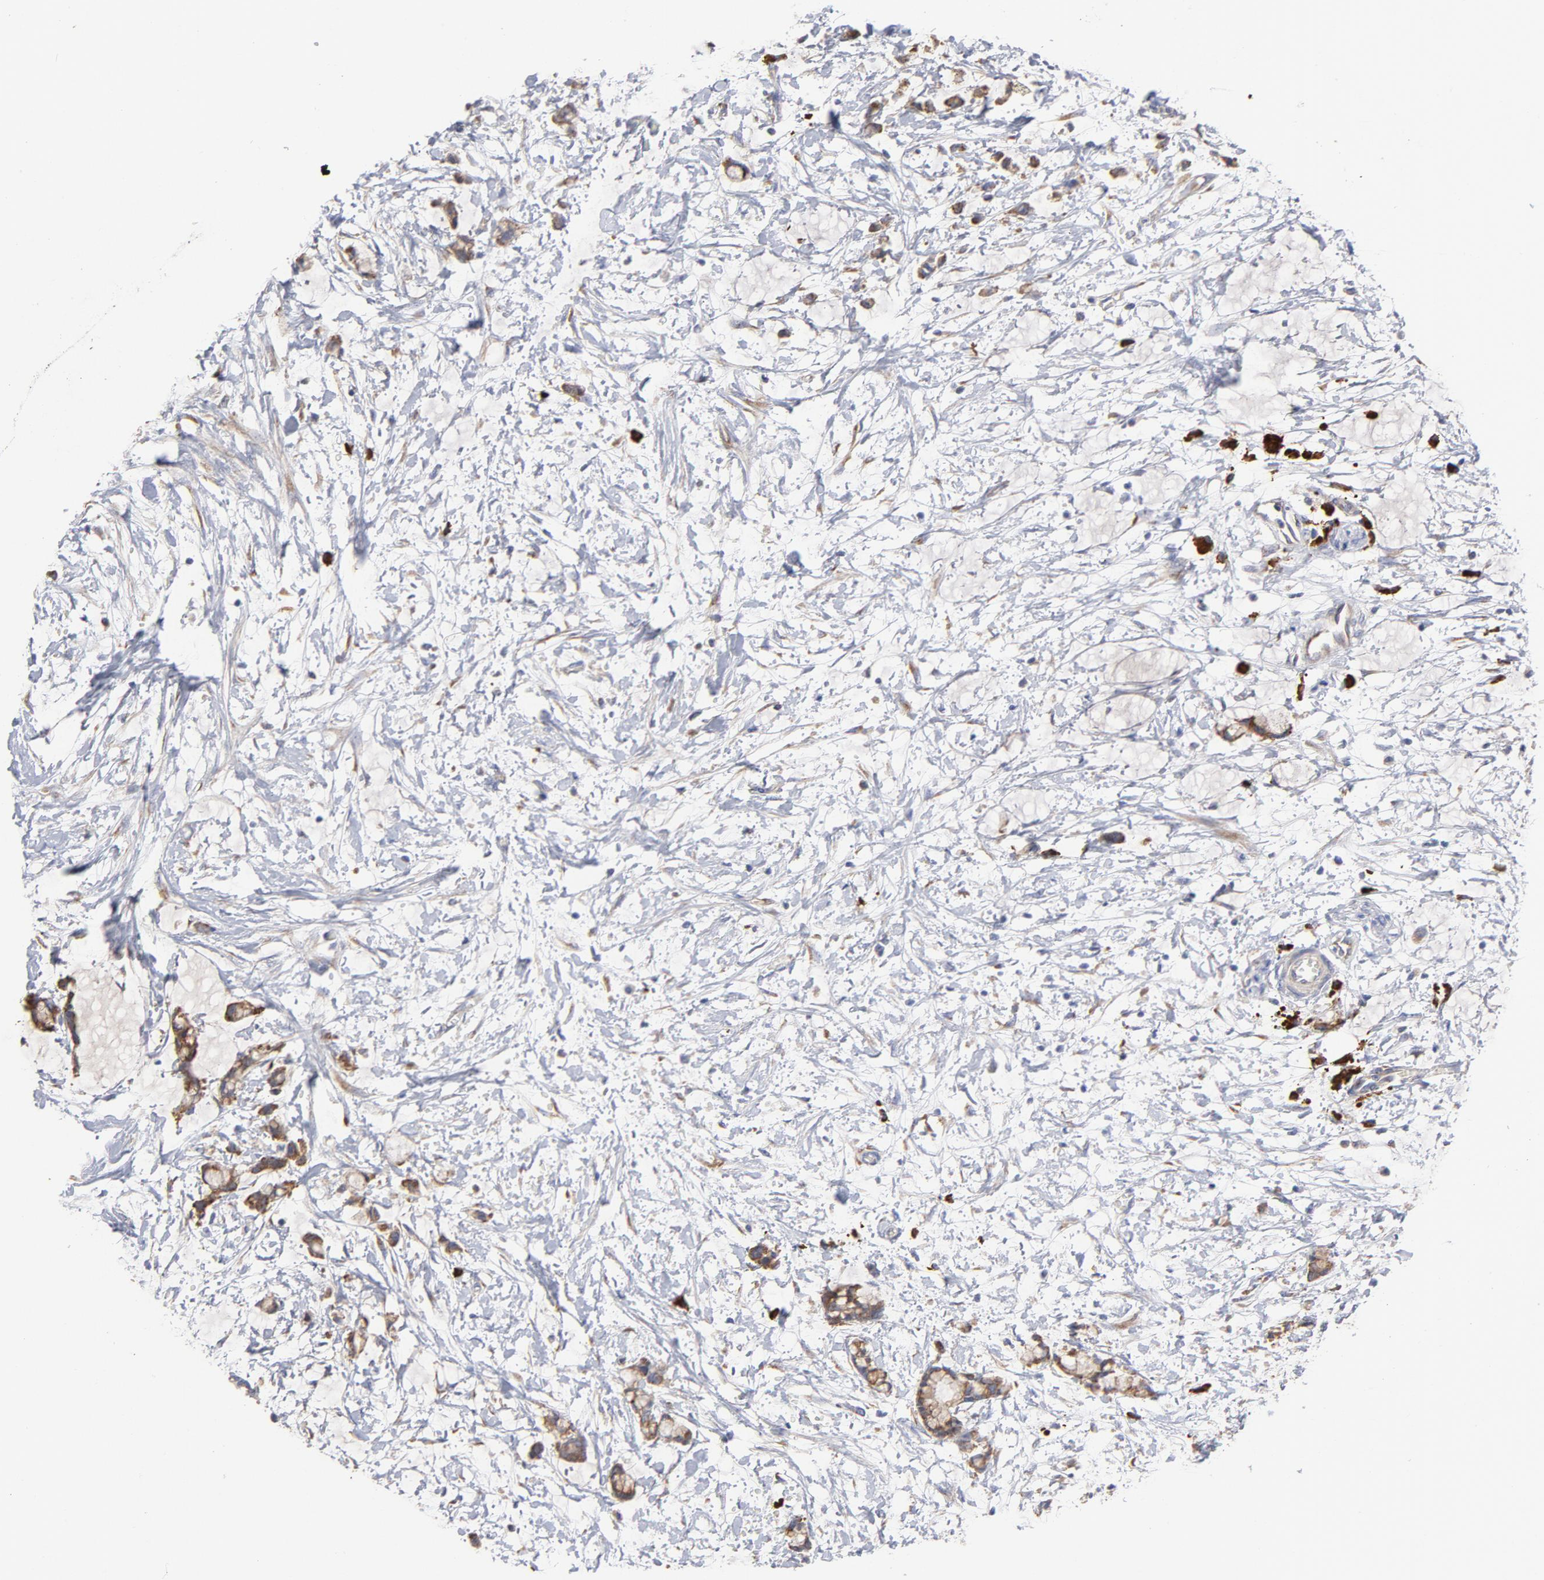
{"staining": {"intensity": "weak", "quantity": ">75%", "location": "cytoplasmic/membranous"}, "tissue": "colorectal cancer", "cell_type": "Tumor cells", "image_type": "cancer", "snomed": [{"axis": "morphology", "description": "Normal tissue, NOS"}, {"axis": "morphology", "description": "Adenocarcinoma, NOS"}, {"axis": "topography", "description": "Colon"}, {"axis": "topography", "description": "Peripheral nerve tissue"}], "caption": "IHC histopathology image of colorectal adenocarcinoma stained for a protein (brown), which demonstrates low levels of weak cytoplasmic/membranous staining in about >75% of tumor cells.", "gene": "RAPGEF3", "patient": {"sex": "male", "age": 14}}